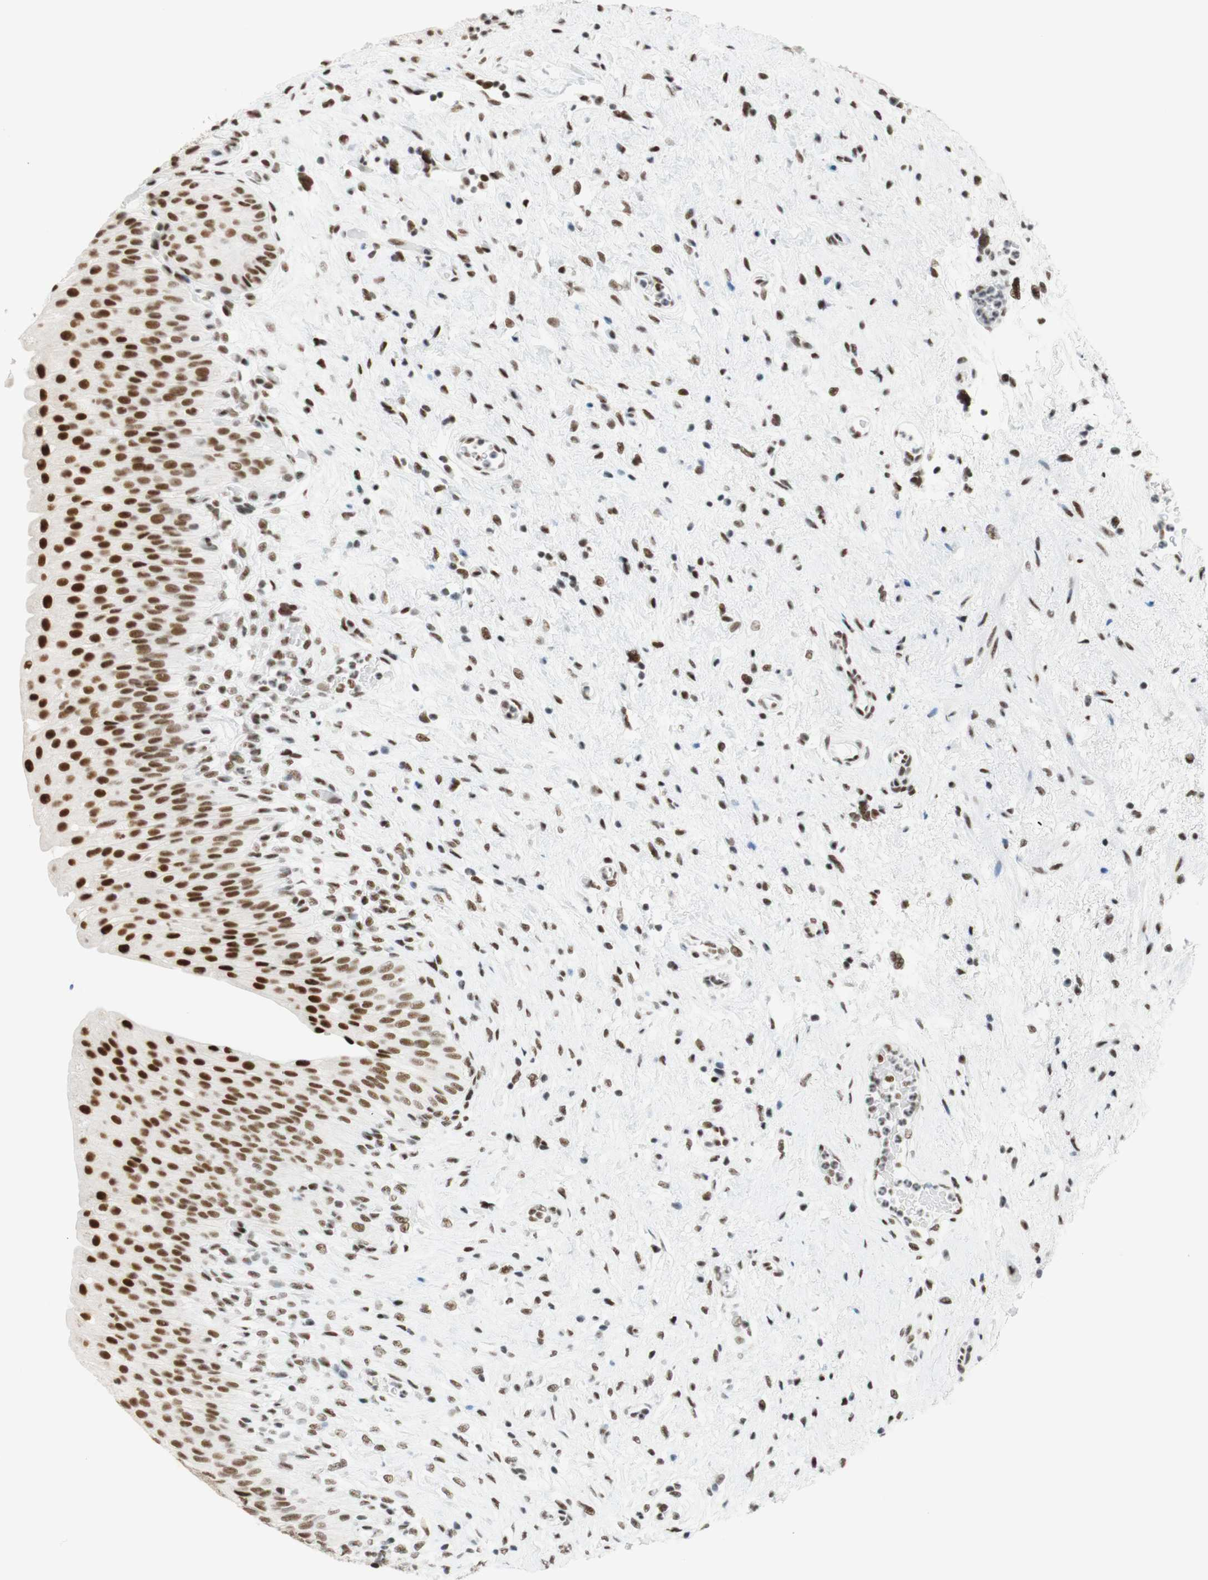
{"staining": {"intensity": "moderate", "quantity": ">75%", "location": "nuclear"}, "tissue": "urinary bladder", "cell_type": "Urothelial cells", "image_type": "normal", "snomed": [{"axis": "morphology", "description": "Normal tissue, NOS"}, {"axis": "morphology", "description": "Urothelial carcinoma, High grade"}, {"axis": "topography", "description": "Urinary bladder"}], "caption": "Protein staining displays moderate nuclear expression in approximately >75% of urothelial cells in normal urinary bladder.", "gene": "RNF20", "patient": {"sex": "male", "age": 46}}